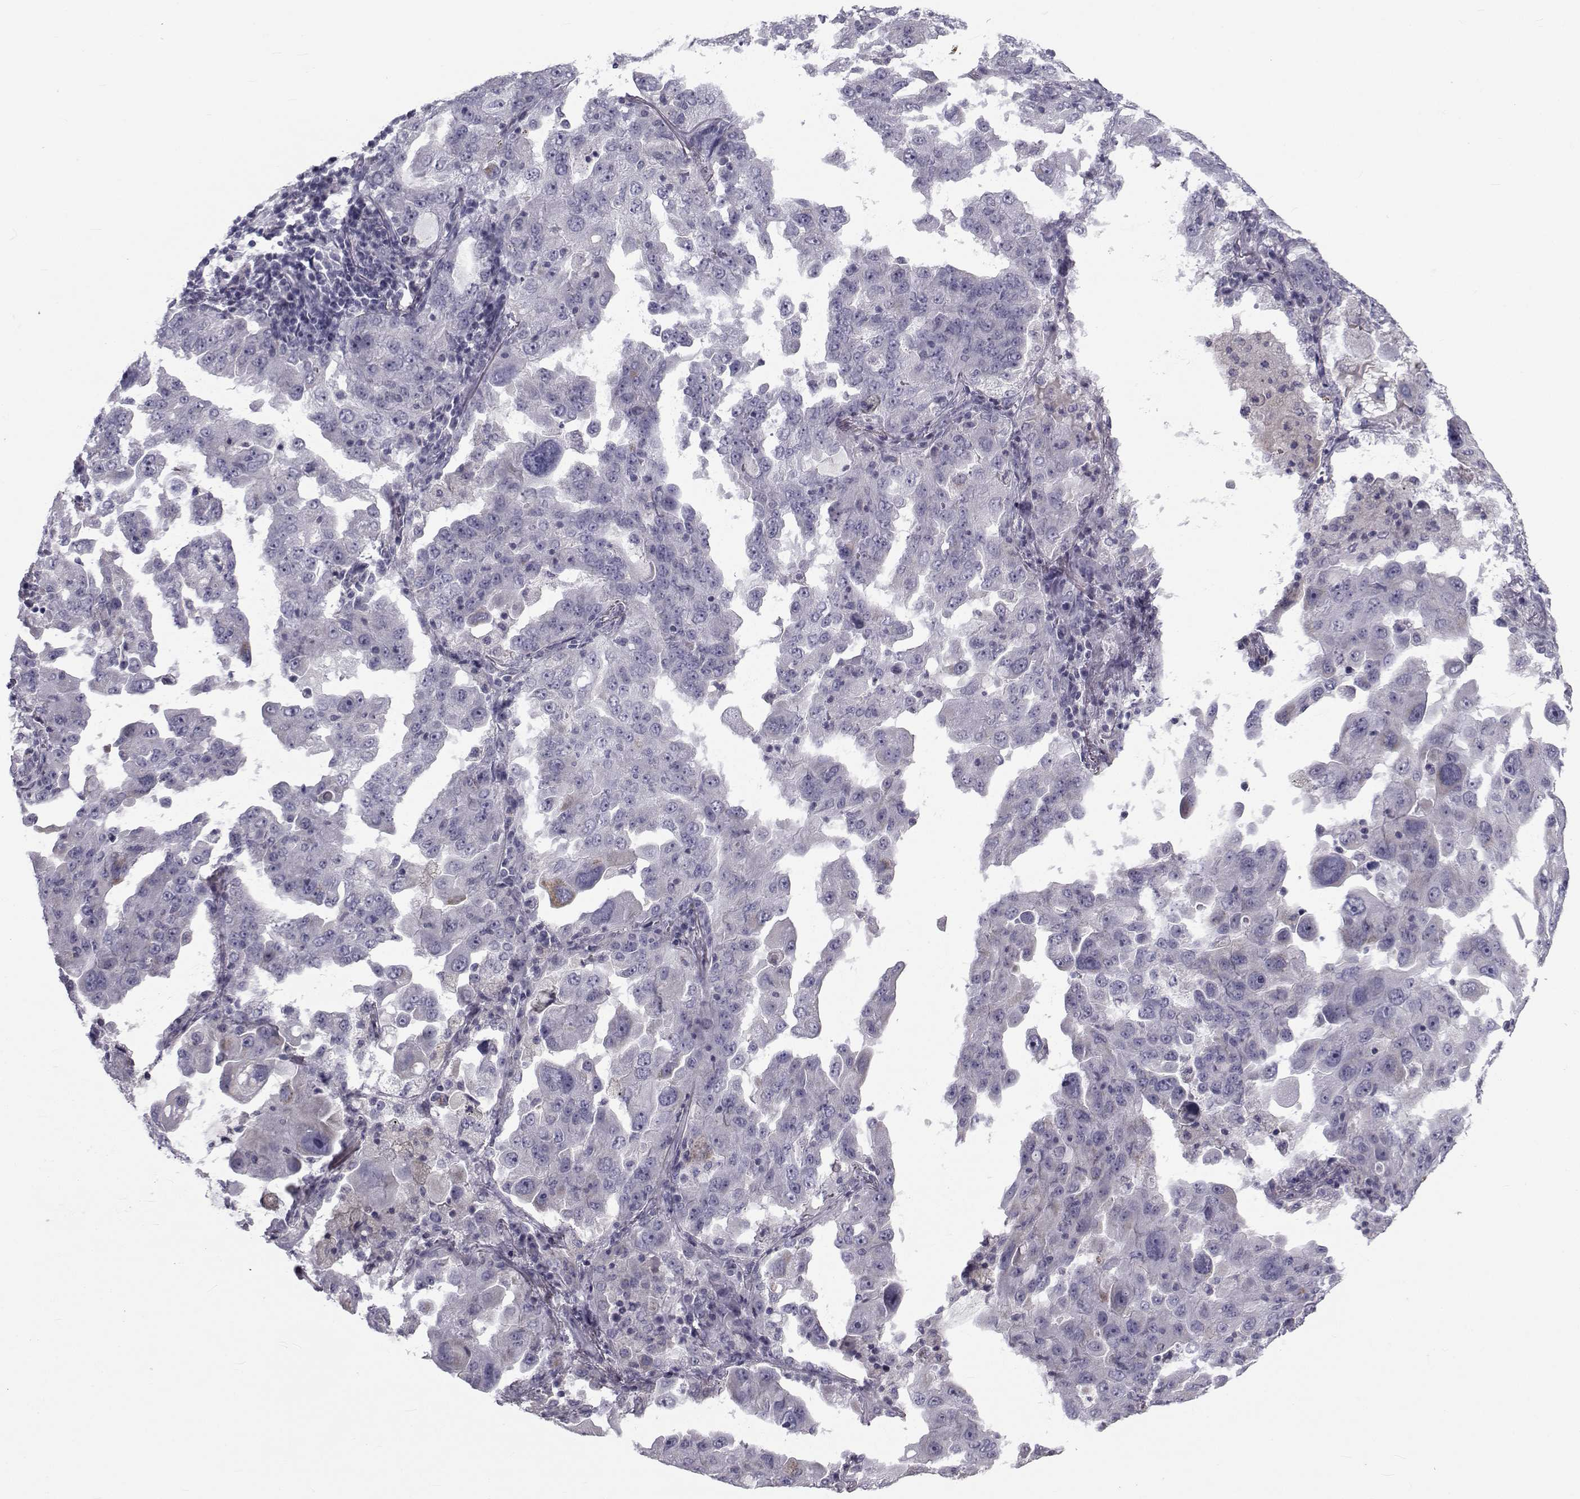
{"staining": {"intensity": "negative", "quantity": "none", "location": "none"}, "tissue": "lung cancer", "cell_type": "Tumor cells", "image_type": "cancer", "snomed": [{"axis": "morphology", "description": "Adenocarcinoma, NOS"}, {"axis": "topography", "description": "Lung"}], "caption": "The IHC histopathology image has no significant staining in tumor cells of lung adenocarcinoma tissue.", "gene": "FDXR", "patient": {"sex": "female", "age": 61}}